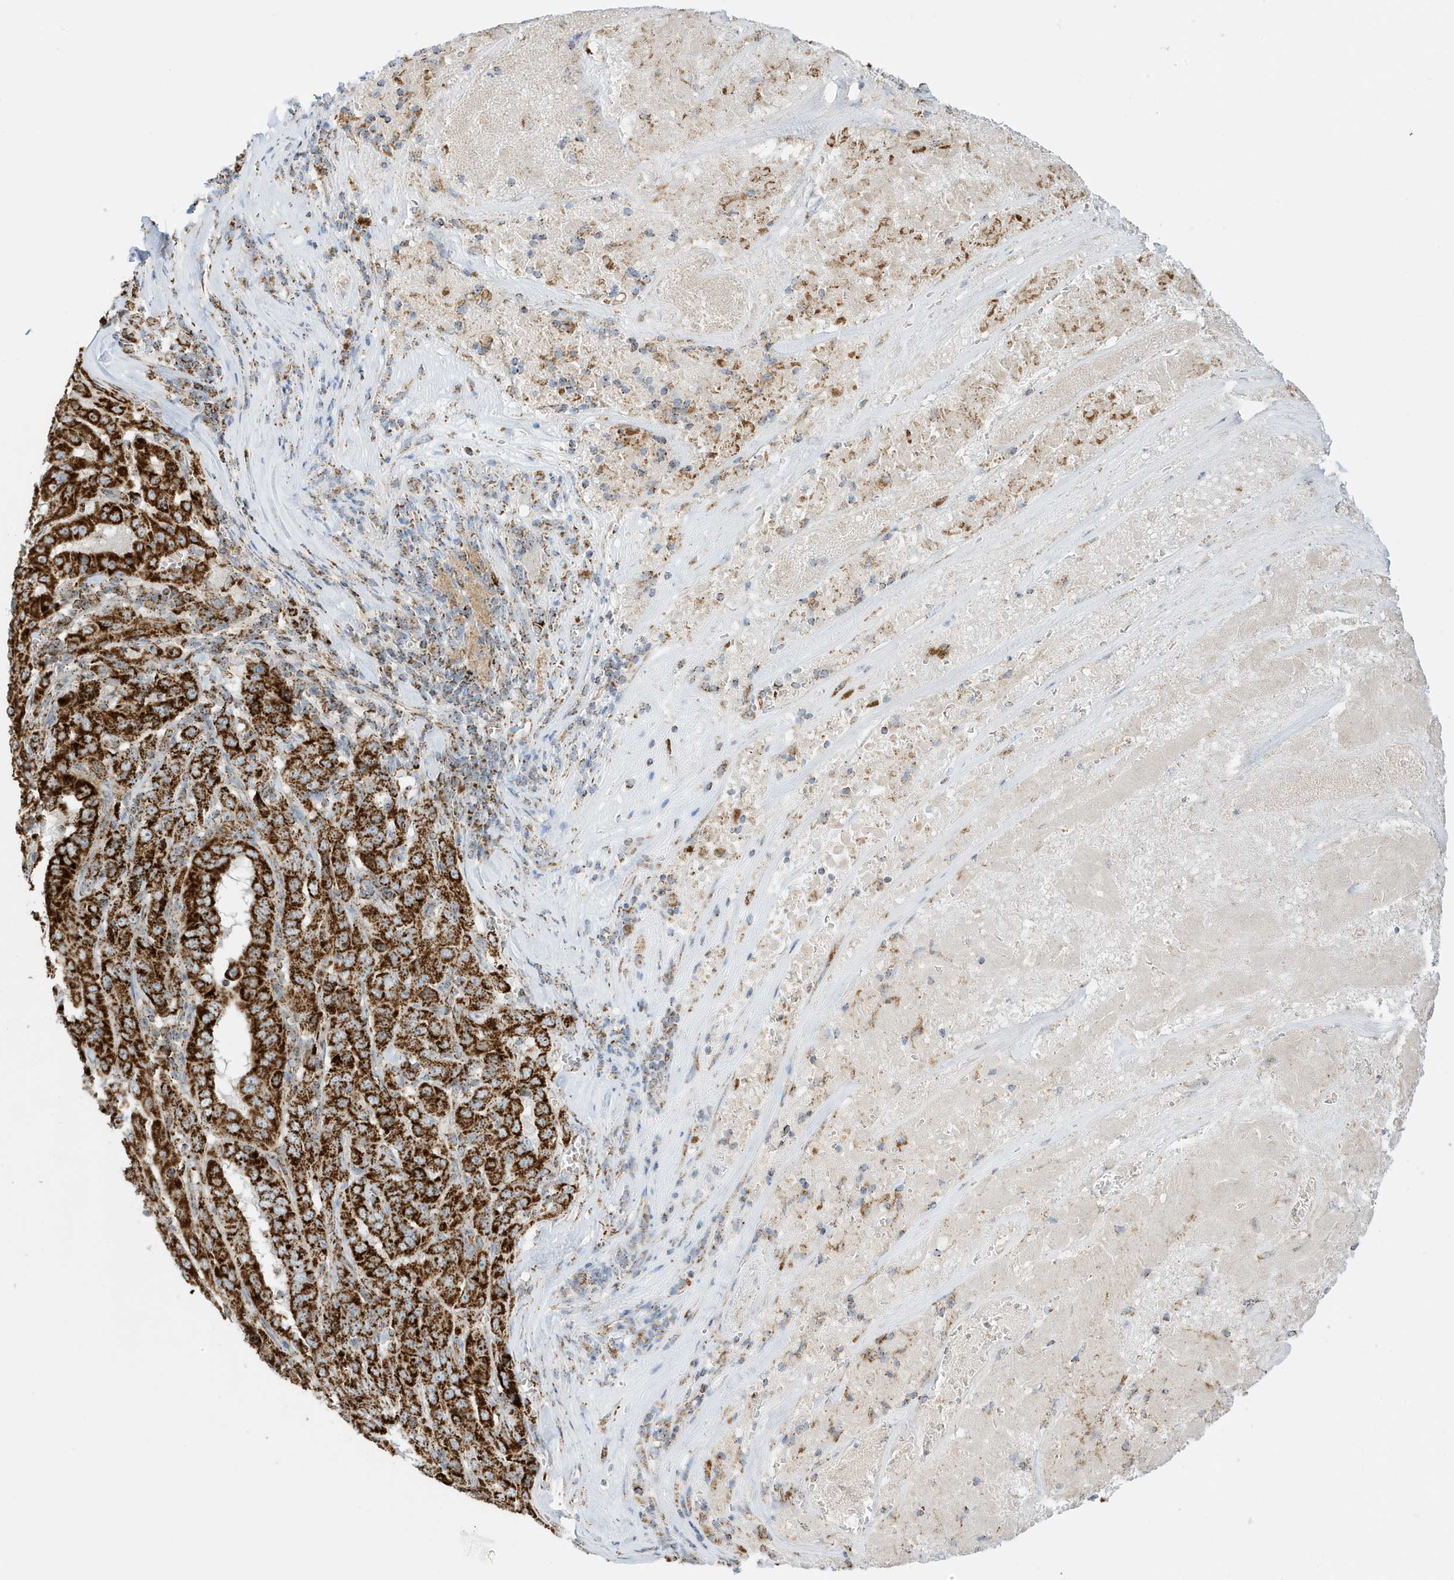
{"staining": {"intensity": "strong", "quantity": ">75%", "location": "cytoplasmic/membranous"}, "tissue": "pancreatic cancer", "cell_type": "Tumor cells", "image_type": "cancer", "snomed": [{"axis": "morphology", "description": "Adenocarcinoma, NOS"}, {"axis": "topography", "description": "Pancreas"}], "caption": "Immunohistochemistry (IHC) image of human pancreatic cancer (adenocarcinoma) stained for a protein (brown), which demonstrates high levels of strong cytoplasmic/membranous positivity in approximately >75% of tumor cells.", "gene": "ATP5ME", "patient": {"sex": "male", "age": 63}}